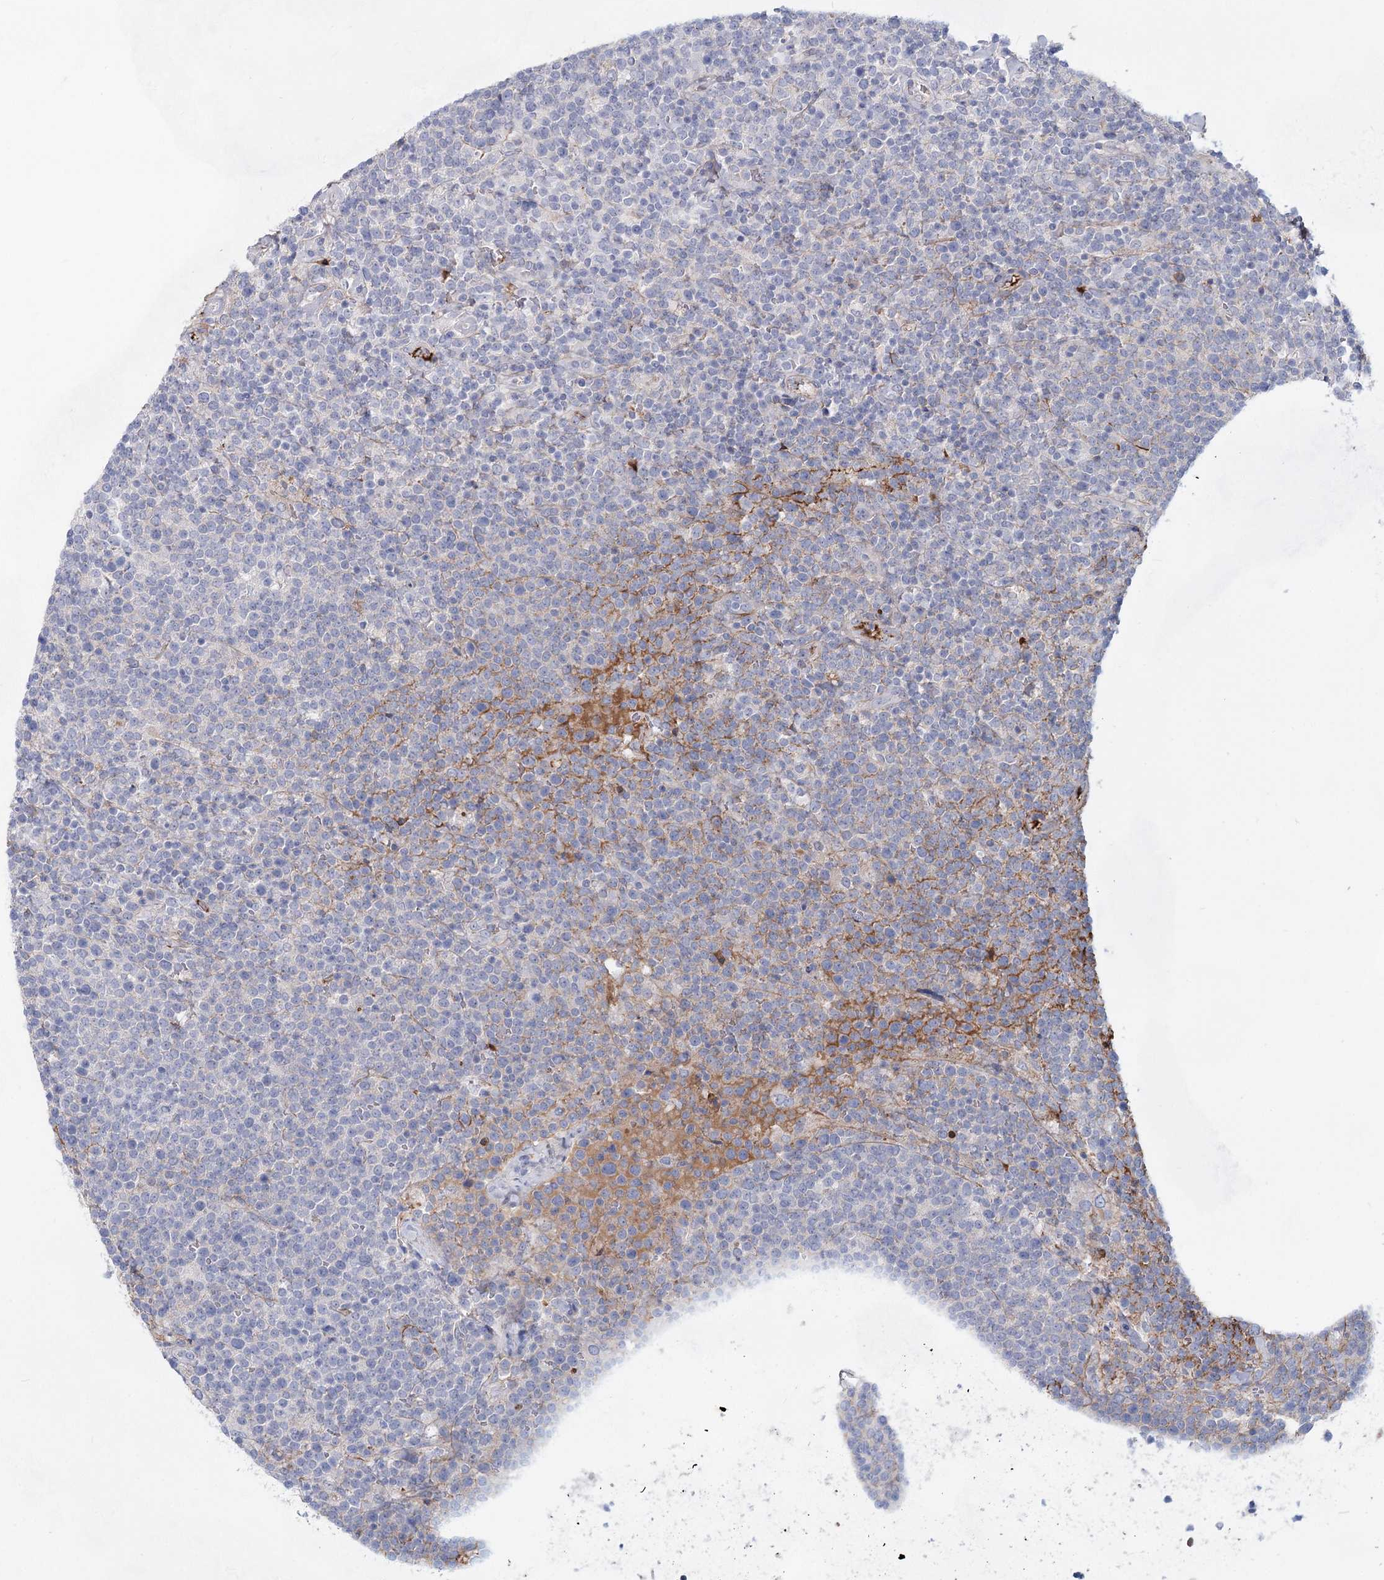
{"staining": {"intensity": "negative", "quantity": "none", "location": "none"}, "tissue": "lymphoma", "cell_type": "Tumor cells", "image_type": "cancer", "snomed": [{"axis": "morphology", "description": "Malignant lymphoma, non-Hodgkin's type, High grade"}, {"axis": "topography", "description": "Lymph node"}], "caption": "IHC of human lymphoma displays no positivity in tumor cells. Nuclei are stained in blue.", "gene": "TASOR2", "patient": {"sex": "male", "age": 61}}